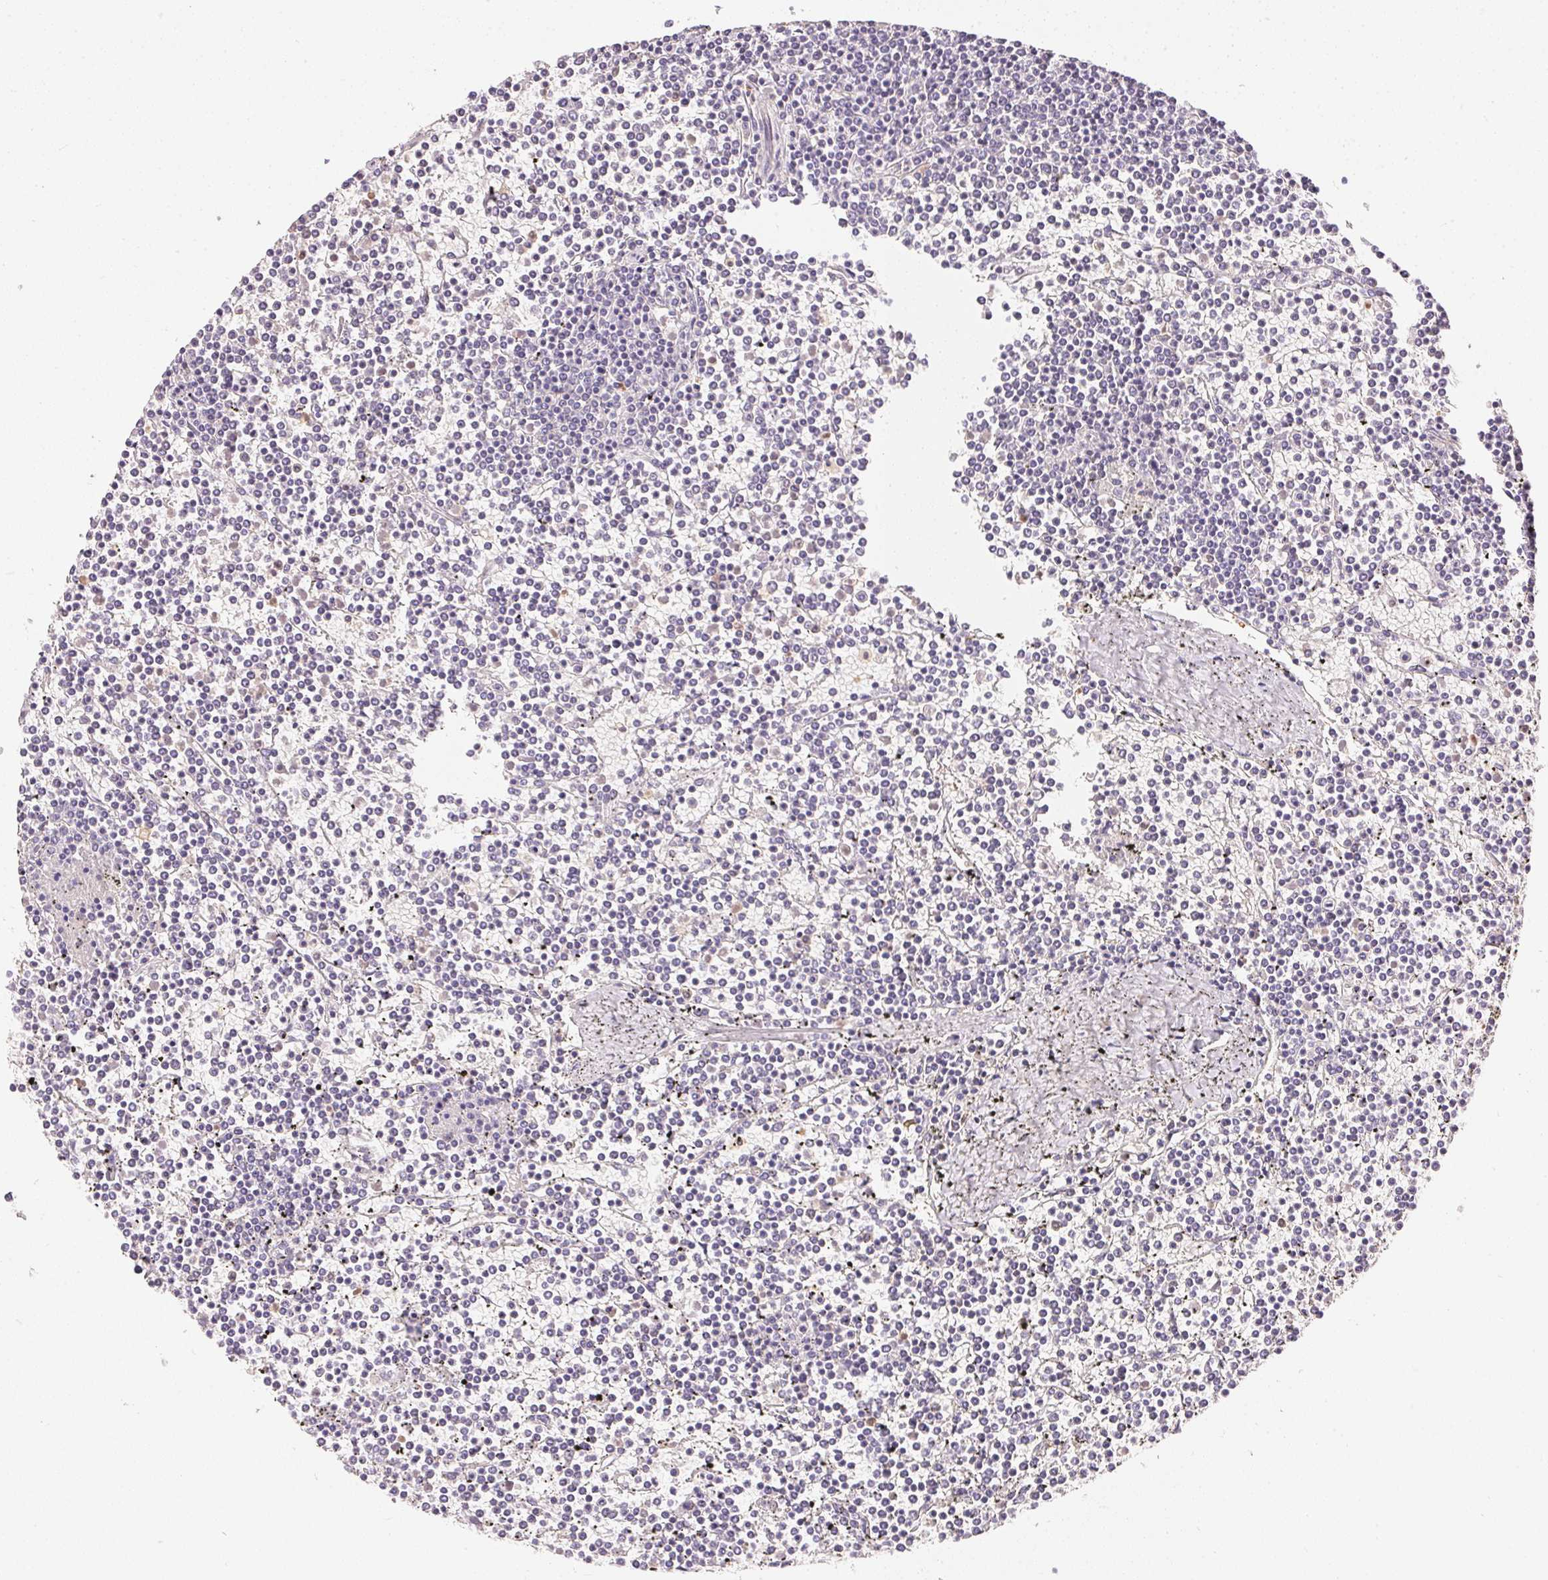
{"staining": {"intensity": "negative", "quantity": "none", "location": "none"}, "tissue": "lymphoma", "cell_type": "Tumor cells", "image_type": "cancer", "snomed": [{"axis": "morphology", "description": "Malignant lymphoma, non-Hodgkin's type, Low grade"}, {"axis": "topography", "description": "Spleen"}], "caption": "Immunohistochemical staining of low-grade malignant lymphoma, non-Hodgkin's type displays no significant positivity in tumor cells.", "gene": "S100A3", "patient": {"sex": "female", "age": 19}}